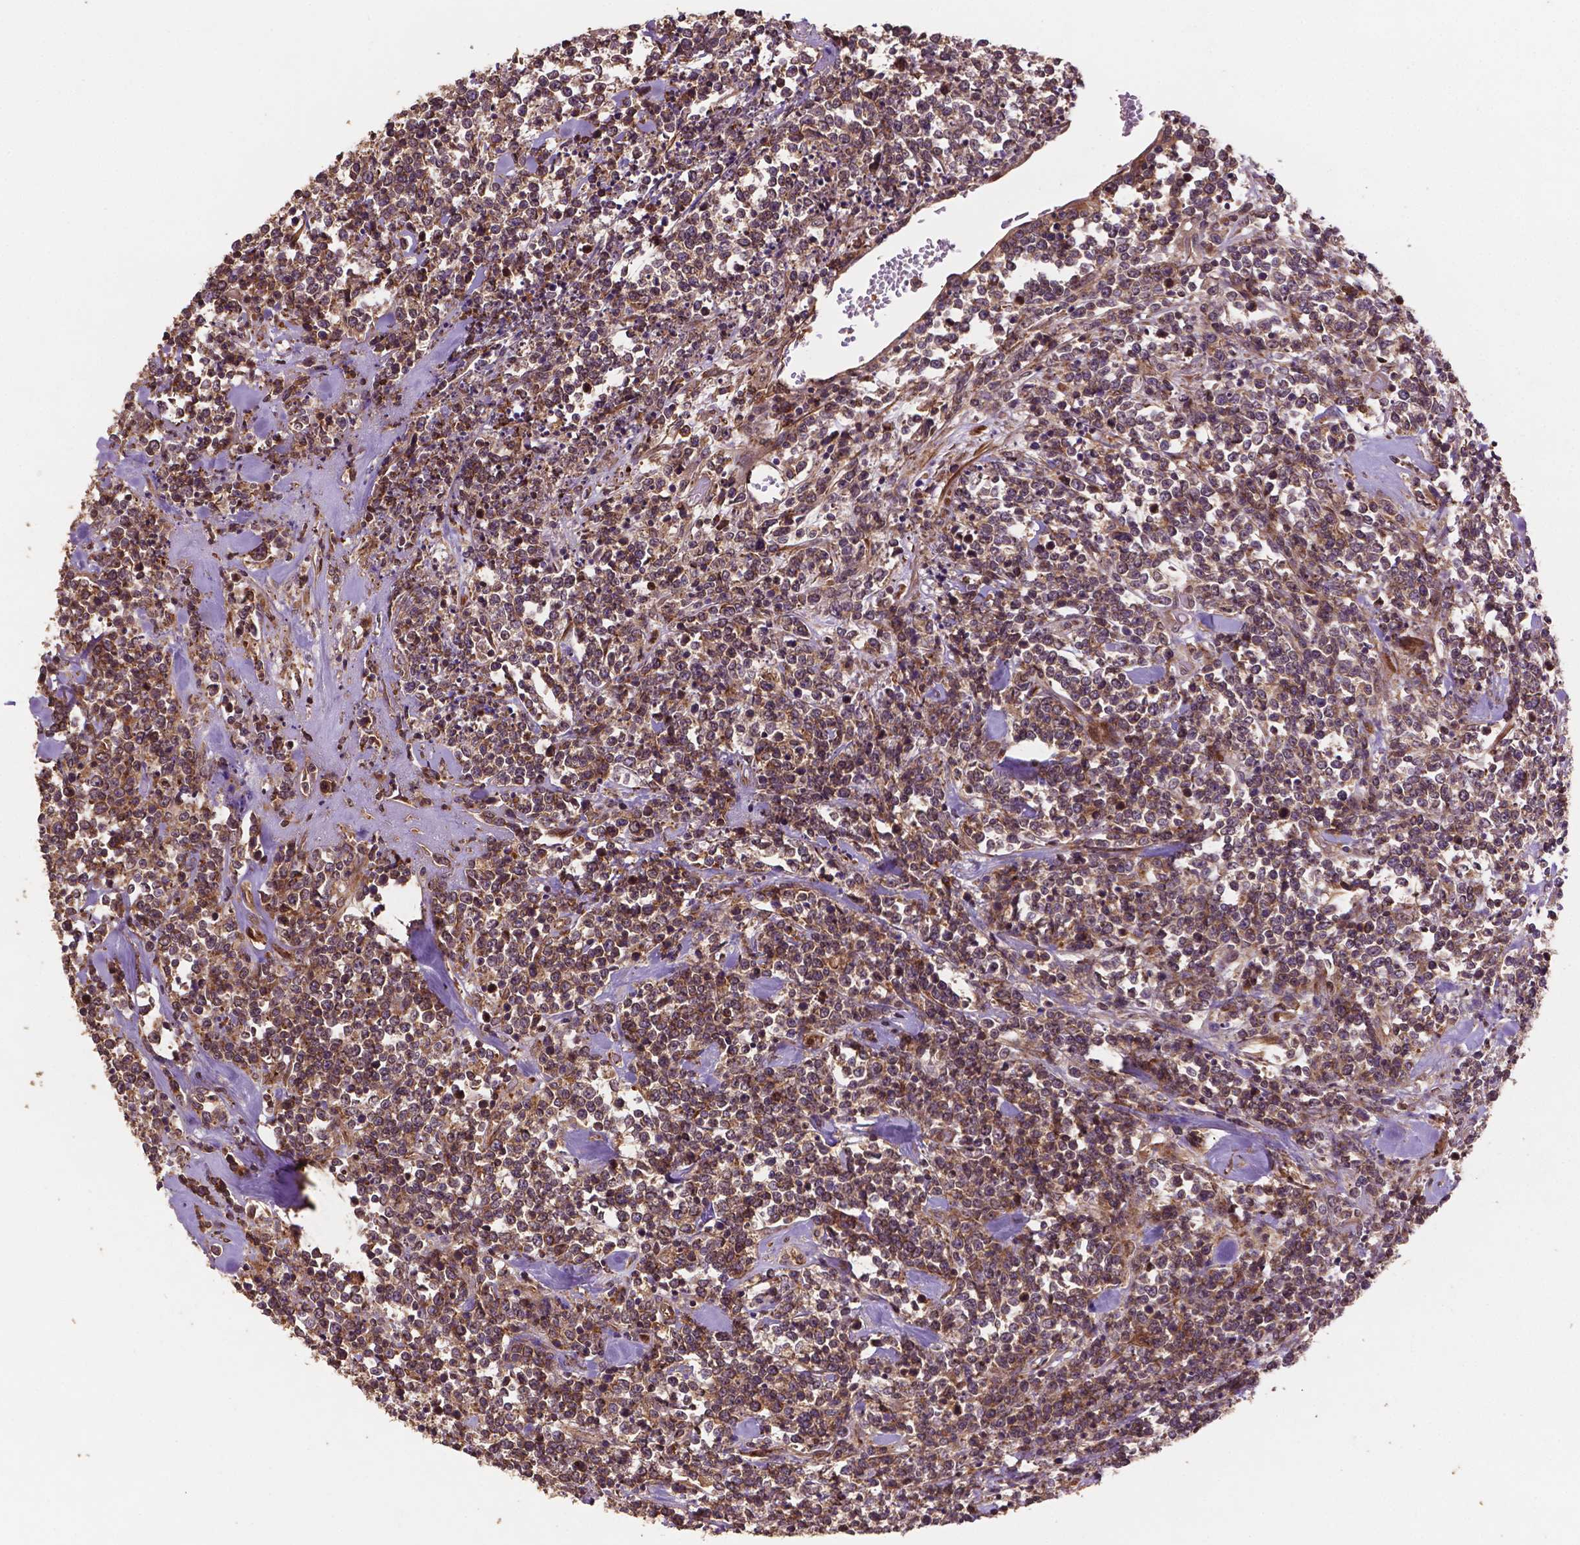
{"staining": {"intensity": "moderate", "quantity": ">75%", "location": "cytoplasmic/membranous"}, "tissue": "lymphoma", "cell_type": "Tumor cells", "image_type": "cancer", "snomed": [{"axis": "morphology", "description": "Malignant lymphoma, non-Hodgkin's type, High grade"}, {"axis": "topography", "description": "Colon"}], "caption": "About >75% of tumor cells in high-grade malignant lymphoma, non-Hodgkin's type reveal moderate cytoplasmic/membranous protein positivity as visualized by brown immunohistochemical staining.", "gene": "ZMYND19", "patient": {"sex": "male", "age": 82}}